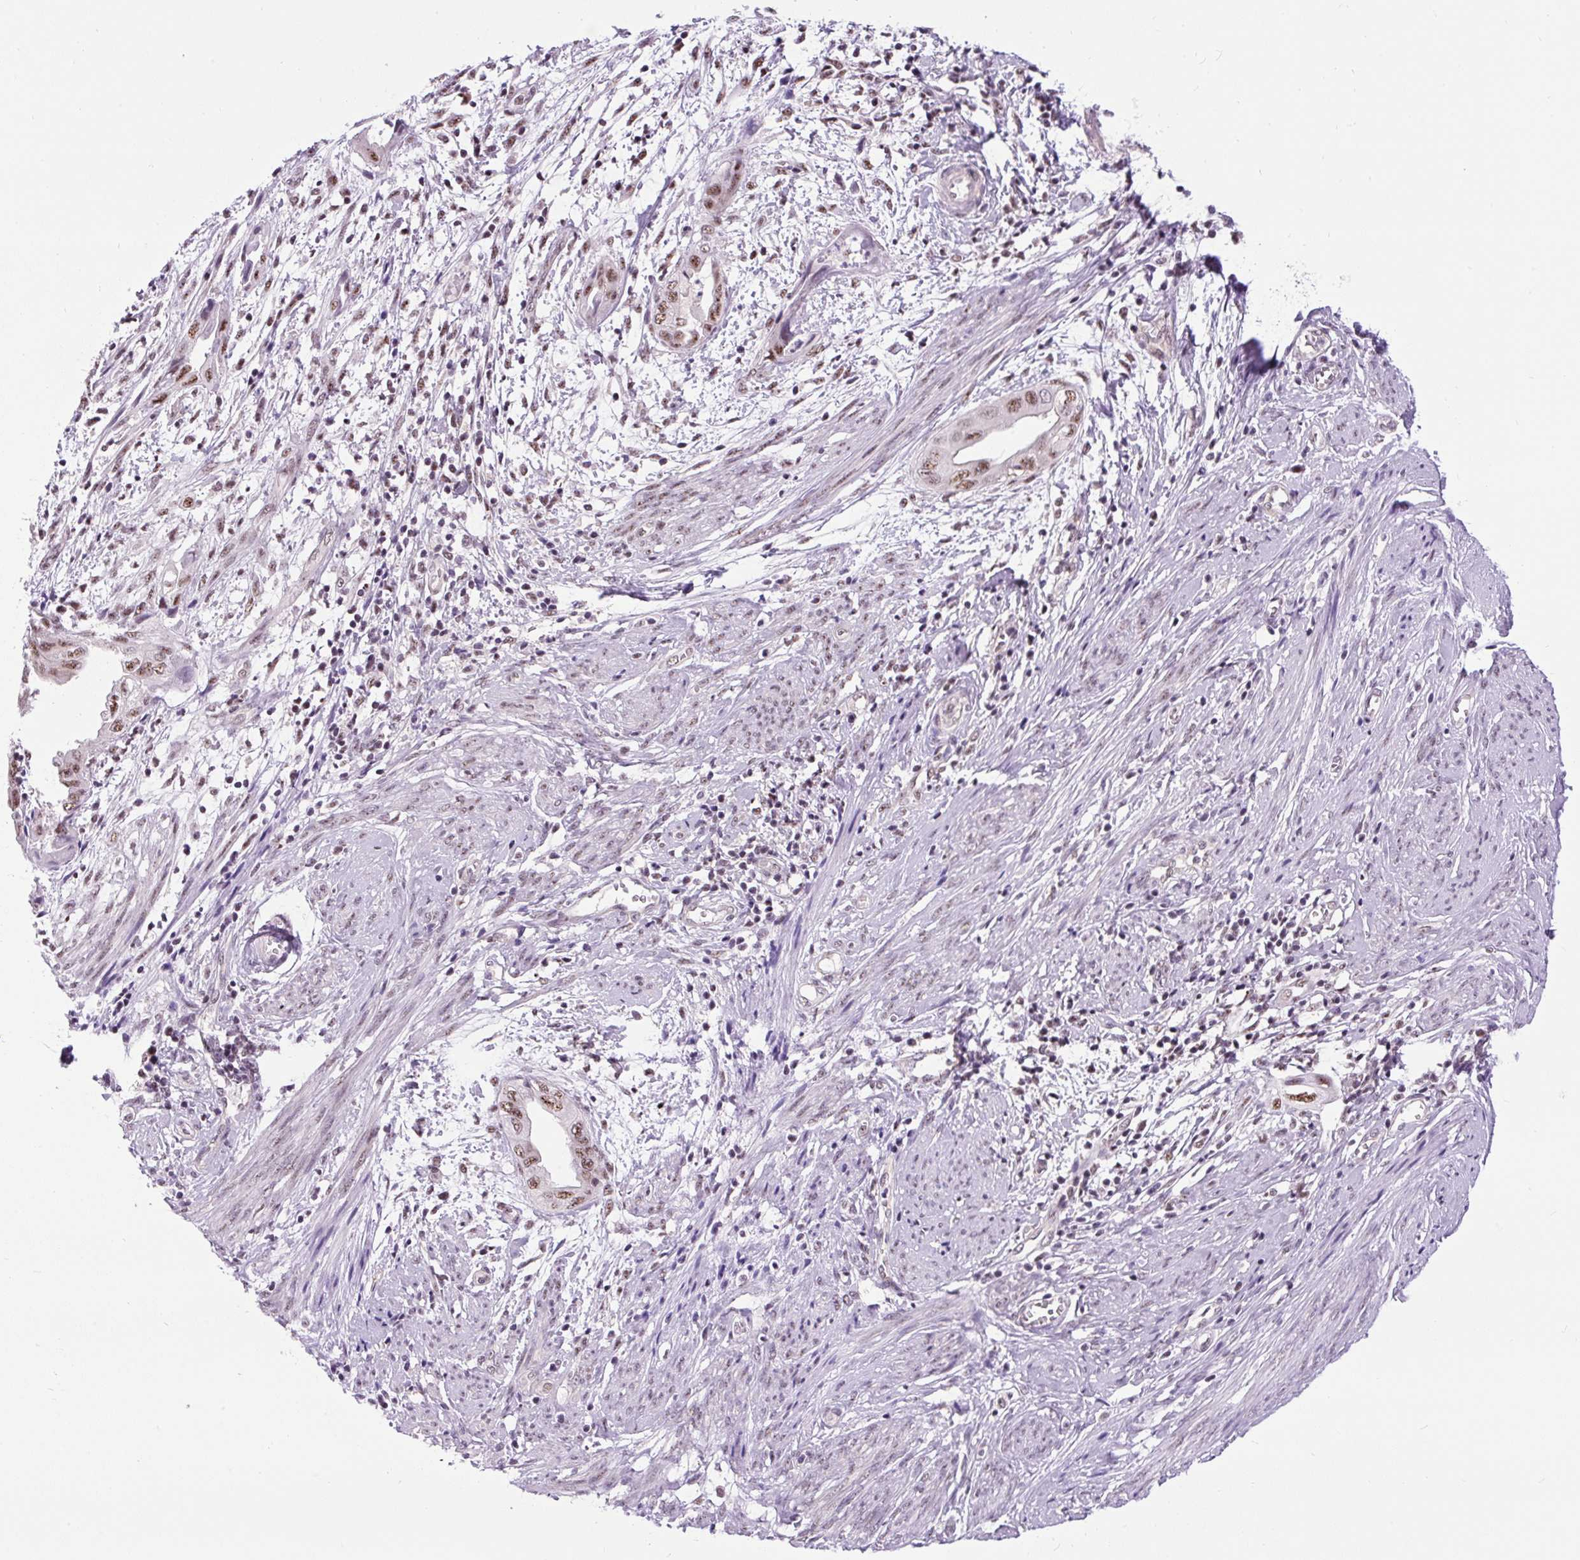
{"staining": {"intensity": "moderate", "quantity": ">75%", "location": "nuclear"}, "tissue": "endometrial cancer", "cell_type": "Tumor cells", "image_type": "cancer", "snomed": [{"axis": "morphology", "description": "Adenocarcinoma, NOS"}, {"axis": "topography", "description": "Endometrium"}], "caption": "About >75% of tumor cells in endometrial adenocarcinoma demonstrate moderate nuclear protein expression as visualized by brown immunohistochemical staining.", "gene": "SMC5", "patient": {"sex": "female", "age": 57}}